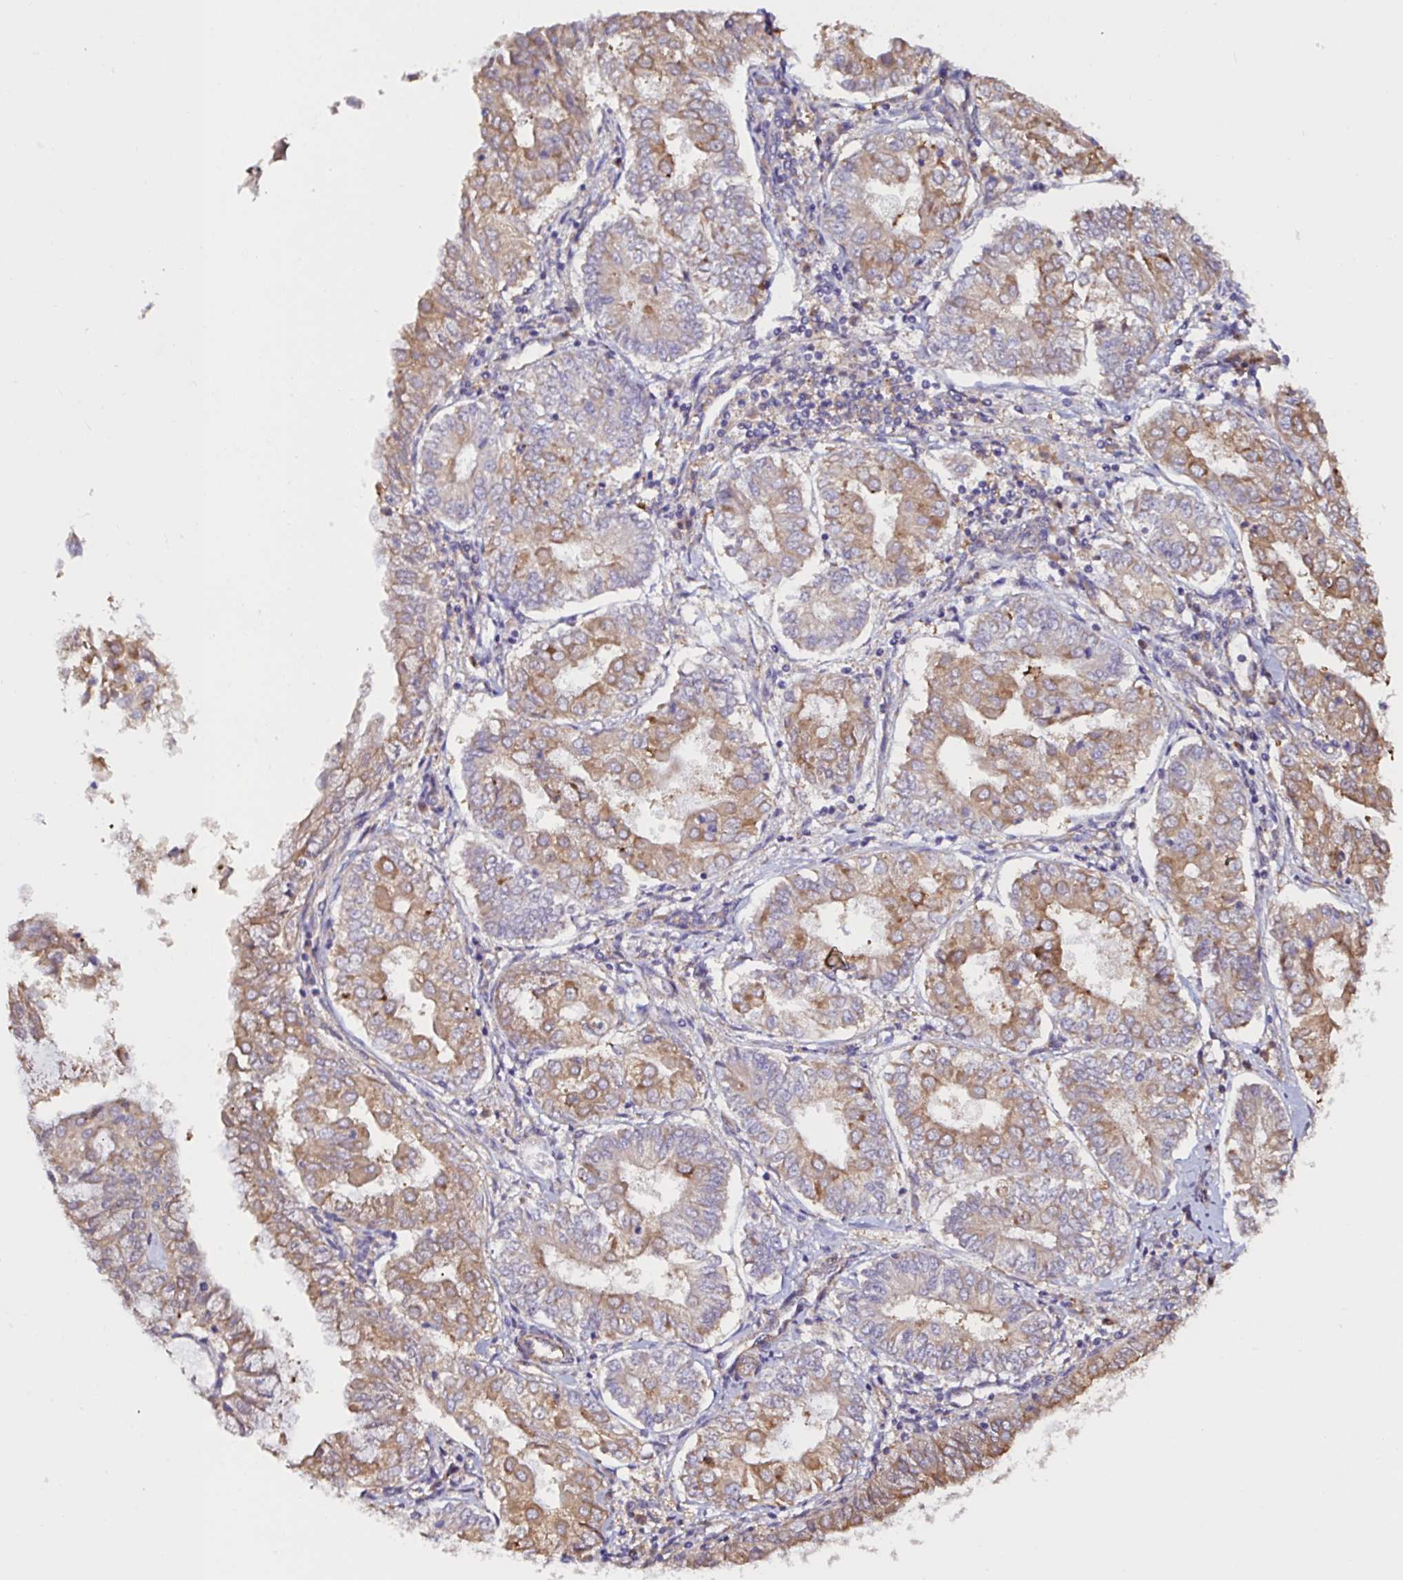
{"staining": {"intensity": "moderate", "quantity": ">75%", "location": "cytoplasmic/membranous"}, "tissue": "endometrial cancer", "cell_type": "Tumor cells", "image_type": "cancer", "snomed": [{"axis": "morphology", "description": "Adenocarcinoma, NOS"}, {"axis": "topography", "description": "Endometrium"}], "caption": "IHC histopathology image of neoplastic tissue: adenocarcinoma (endometrial) stained using IHC shows medium levels of moderate protein expression localized specifically in the cytoplasmic/membranous of tumor cells, appearing as a cytoplasmic/membranous brown color.", "gene": "RSRP1", "patient": {"sex": "female", "age": 68}}